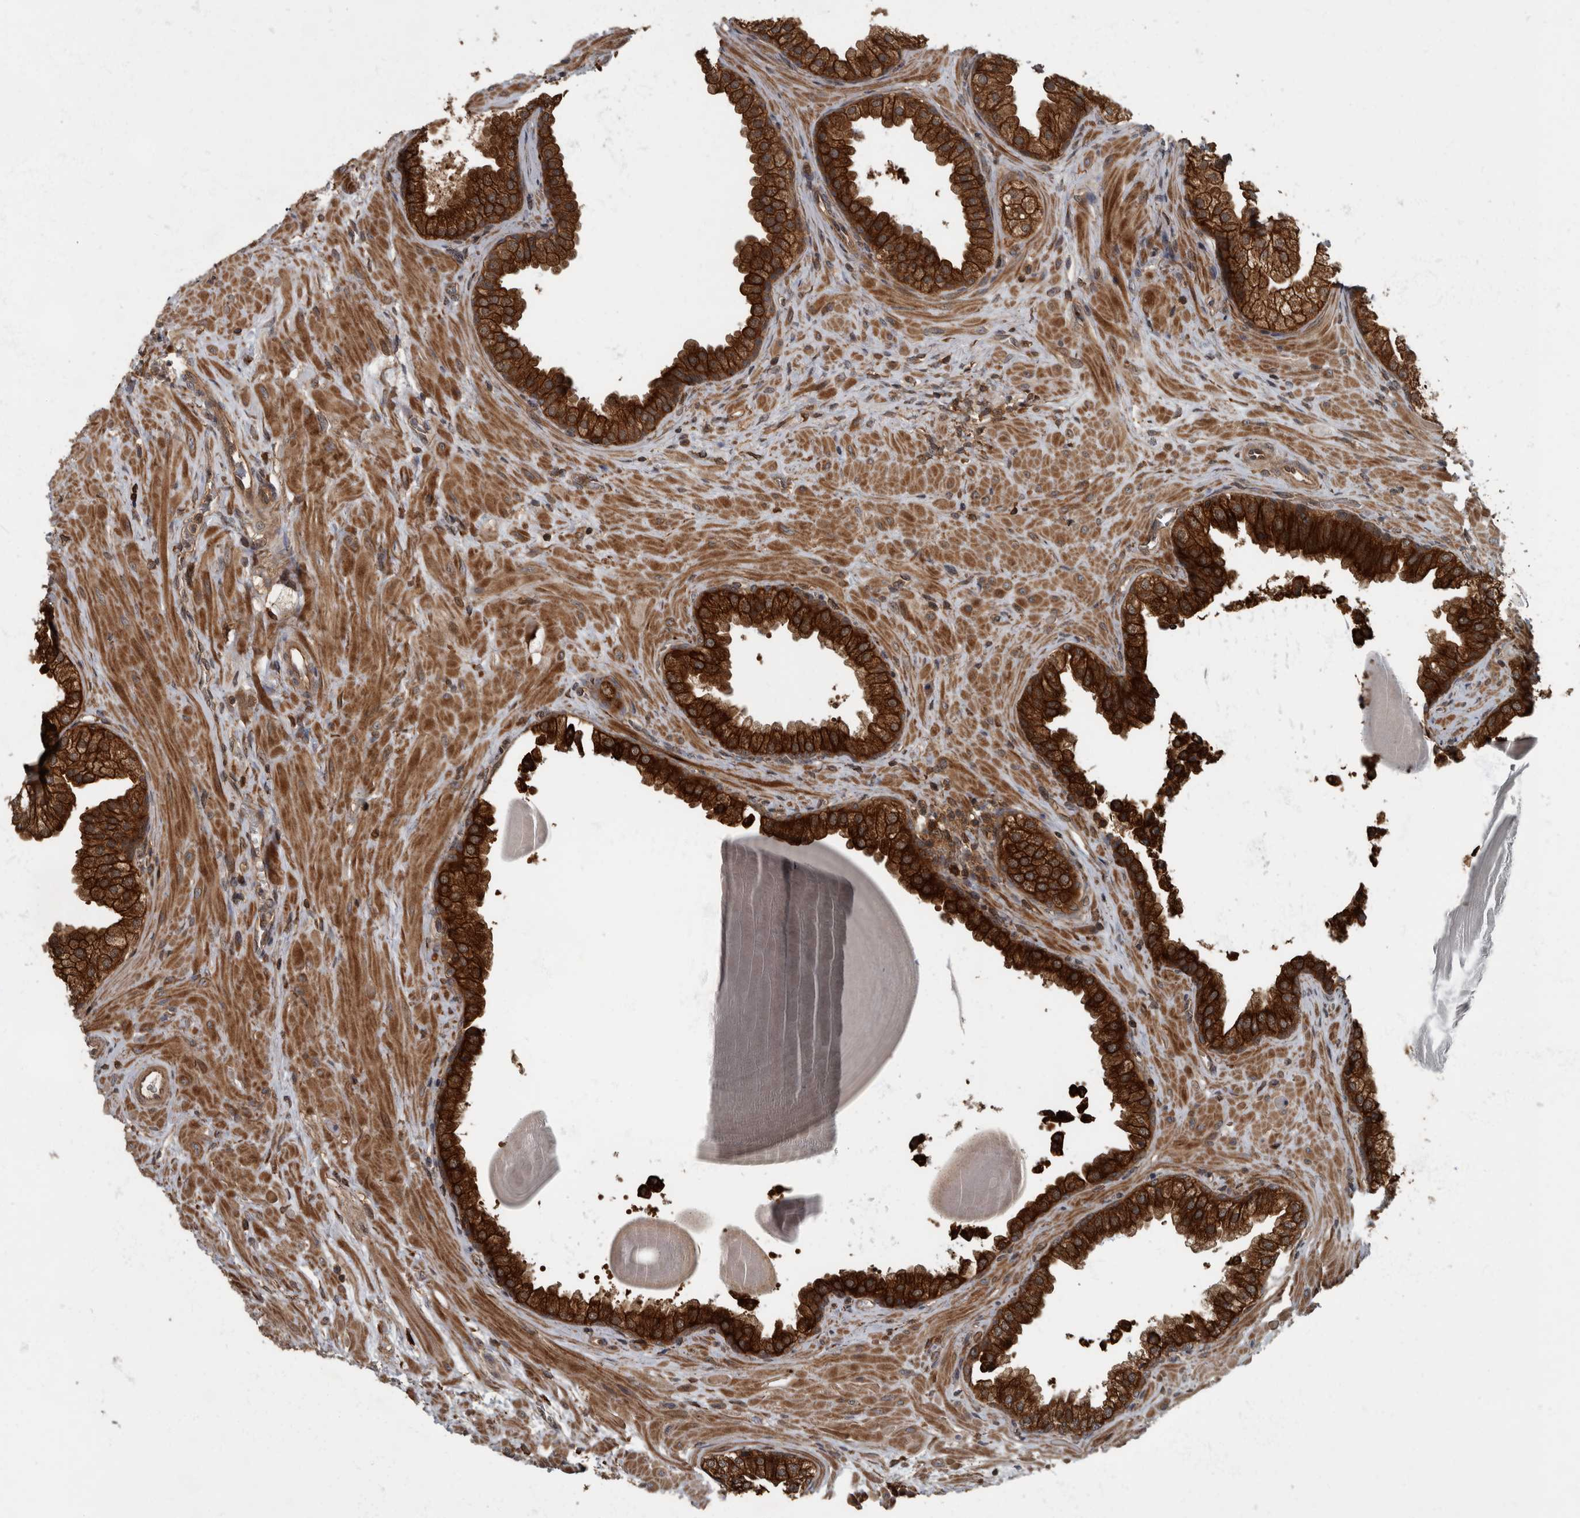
{"staining": {"intensity": "strong", "quantity": ">75%", "location": "cytoplasmic/membranous"}, "tissue": "prostate", "cell_type": "Glandular cells", "image_type": "normal", "snomed": [{"axis": "morphology", "description": "Normal tissue, NOS"}, {"axis": "topography", "description": "Prostate"}], "caption": "This image demonstrates immunohistochemistry staining of benign prostate, with high strong cytoplasmic/membranous staining in about >75% of glandular cells.", "gene": "RABGGTB", "patient": {"sex": "male", "age": 48}}